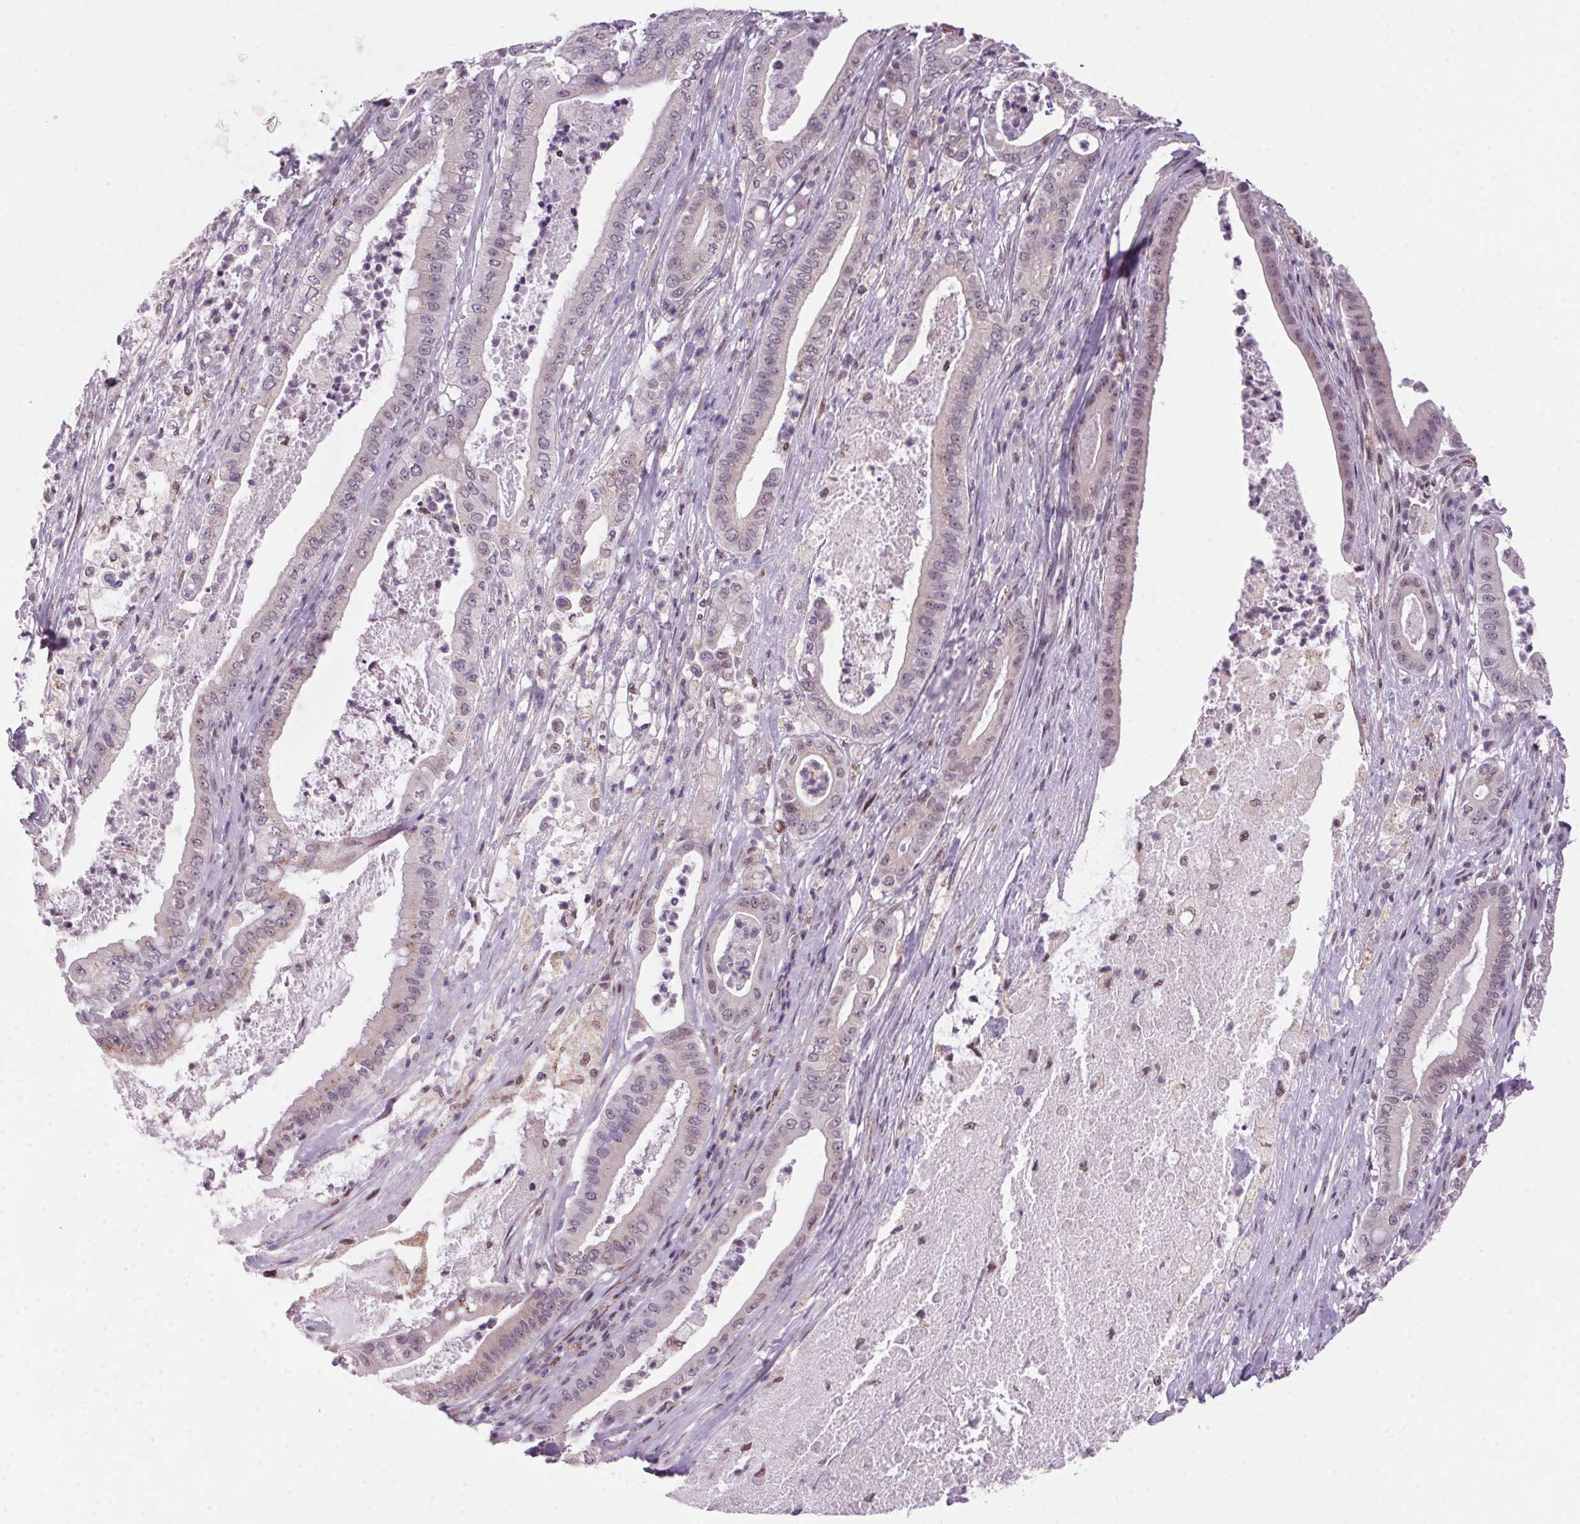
{"staining": {"intensity": "negative", "quantity": "none", "location": "none"}, "tissue": "pancreatic cancer", "cell_type": "Tumor cells", "image_type": "cancer", "snomed": [{"axis": "morphology", "description": "Adenocarcinoma, NOS"}, {"axis": "topography", "description": "Pancreas"}], "caption": "An image of pancreatic cancer stained for a protein exhibits no brown staining in tumor cells.", "gene": "AKR1E2", "patient": {"sex": "male", "age": 71}}